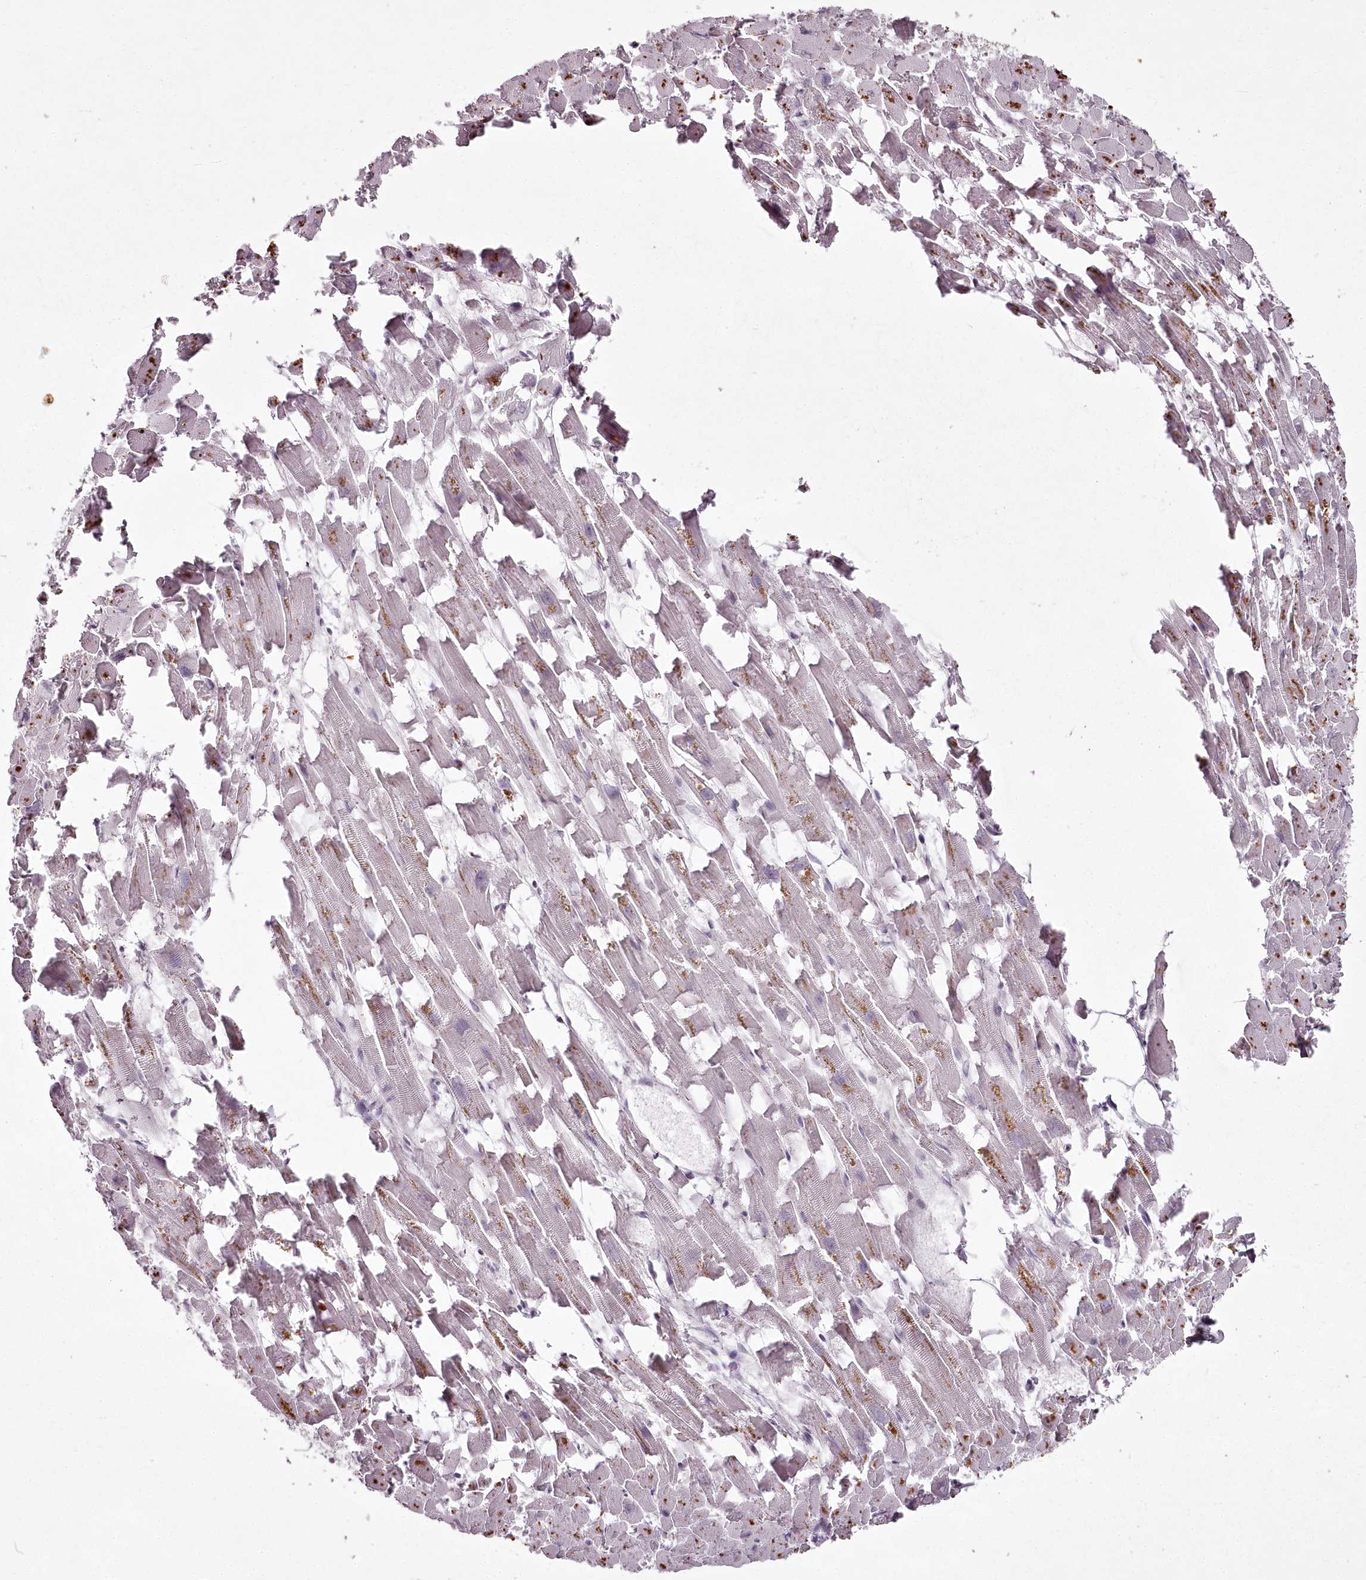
{"staining": {"intensity": "moderate", "quantity": "25%-75%", "location": "cytoplasmic/membranous"}, "tissue": "heart muscle", "cell_type": "Cardiomyocytes", "image_type": "normal", "snomed": [{"axis": "morphology", "description": "Normal tissue, NOS"}, {"axis": "topography", "description": "Heart"}], "caption": "The micrograph reveals a brown stain indicating the presence of a protein in the cytoplasmic/membranous of cardiomyocytes in heart muscle. The staining is performed using DAB (3,3'-diaminobenzidine) brown chromogen to label protein expression. The nuclei are counter-stained blue using hematoxylin.", "gene": "CHCHD2", "patient": {"sex": "female", "age": 64}}